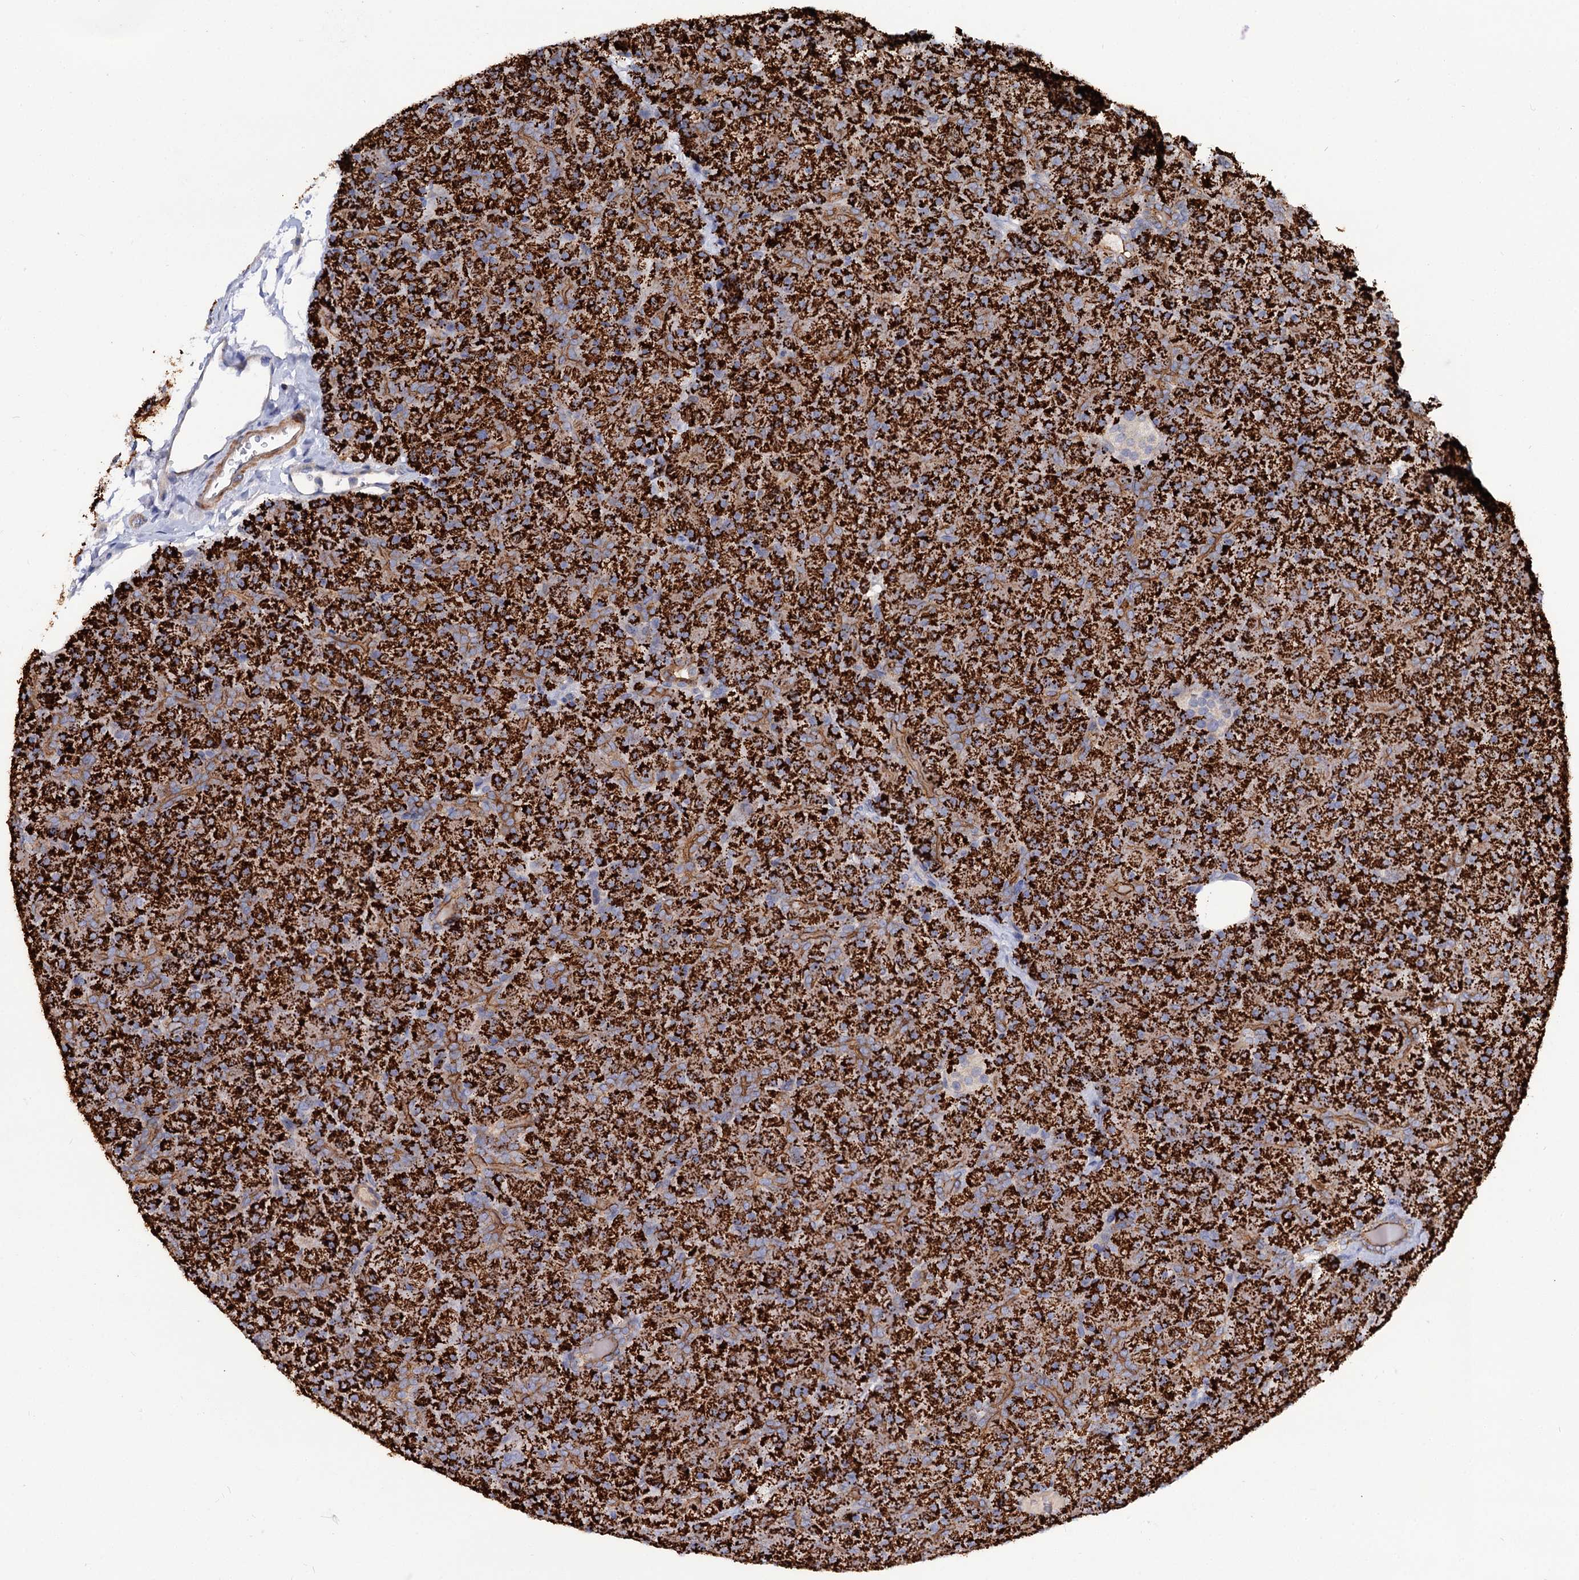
{"staining": {"intensity": "strong", "quantity": ">75%", "location": "cytoplasmic/membranous"}, "tissue": "pancreas", "cell_type": "Exocrine glandular cells", "image_type": "normal", "snomed": [{"axis": "morphology", "description": "Normal tissue, NOS"}, {"axis": "topography", "description": "Pancreas"}], "caption": "IHC (DAB (3,3'-diaminobenzidine)) staining of normal pancreas displays strong cytoplasmic/membranous protein positivity in approximately >75% of exocrine glandular cells.", "gene": "NUDCD2", "patient": {"sex": "male", "age": 36}}